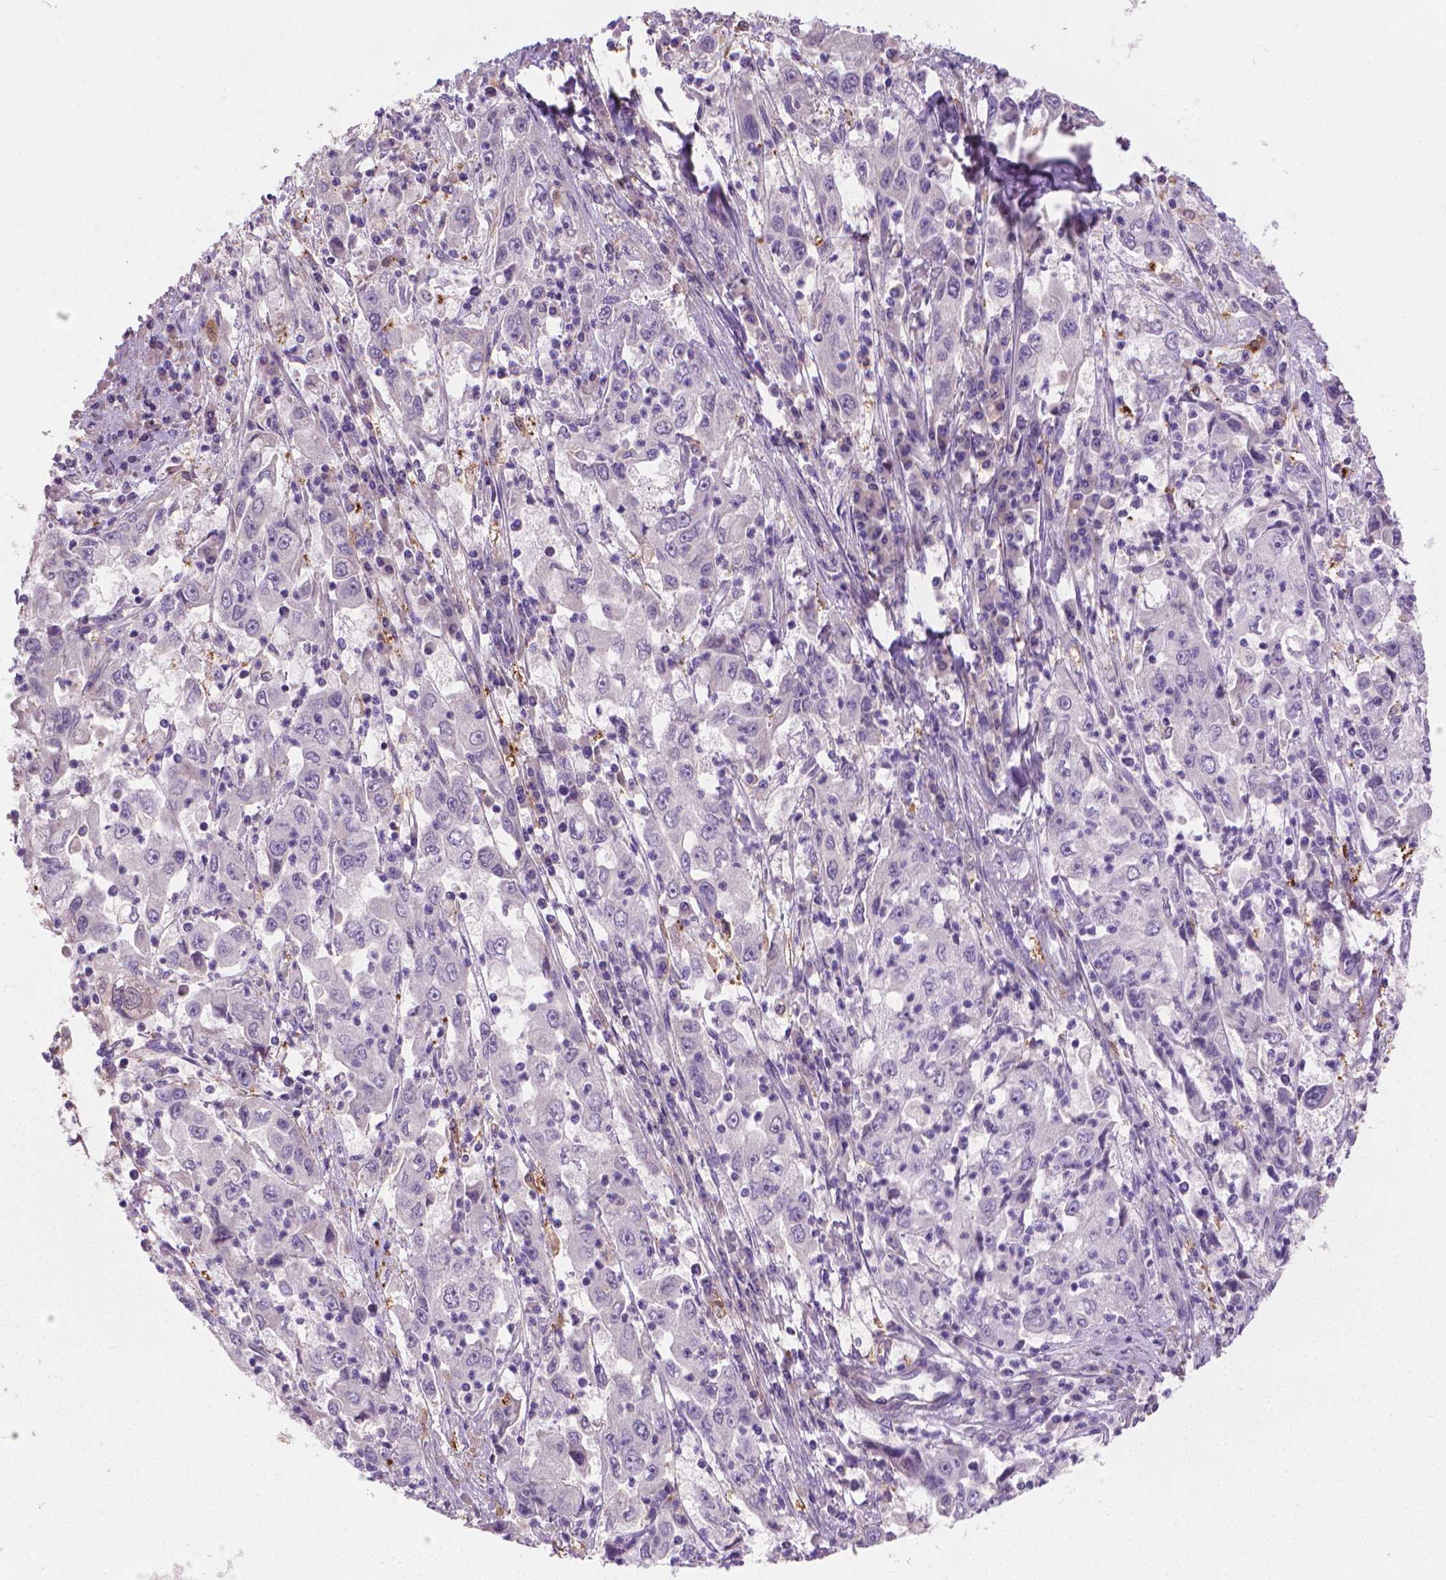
{"staining": {"intensity": "negative", "quantity": "none", "location": "none"}, "tissue": "cervical cancer", "cell_type": "Tumor cells", "image_type": "cancer", "snomed": [{"axis": "morphology", "description": "Squamous cell carcinoma, NOS"}, {"axis": "topography", "description": "Cervix"}], "caption": "DAB (3,3'-diaminobenzidine) immunohistochemical staining of squamous cell carcinoma (cervical) exhibits no significant positivity in tumor cells.", "gene": "GSDMA", "patient": {"sex": "female", "age": 36}}